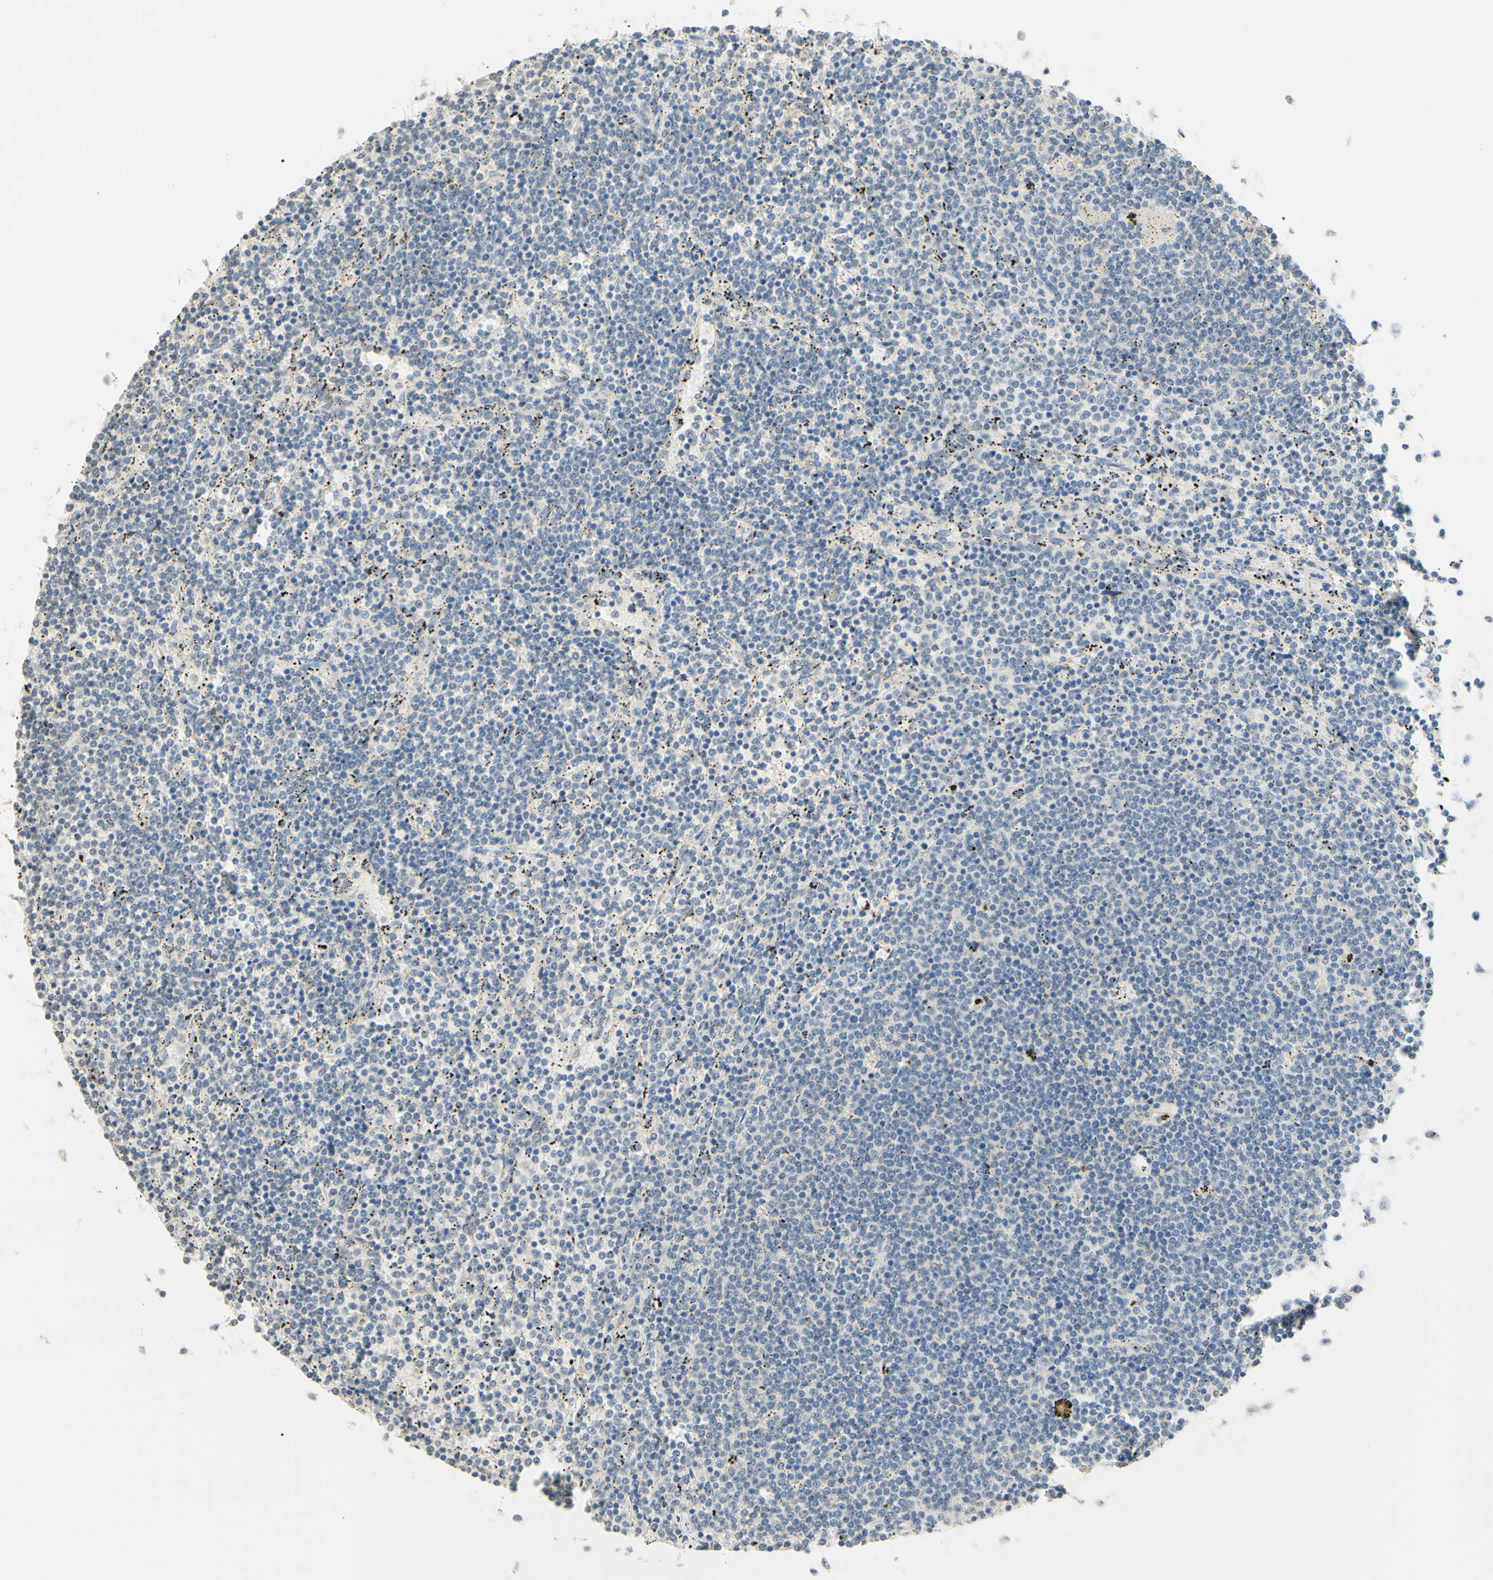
{"staining": {"intensity": "negative", "quantity": "none", "location": "none"}, "tissue": "lymphoma", "cell_type": "Tumor cells", "image_type": "cancer", "snomed": [{"axis": "morphology", "description": "Malignant lymphoma, non-Hodgkin's type, Low grade"}, {"axis": "topography", "description": "Spleen"}], "caption": "The immunohistochemistry (IHC) image has no significant staining in tumor cells of lymphoma tissue.", "gene": "MAG", "patient": {"sex": "female", "age": 50}}